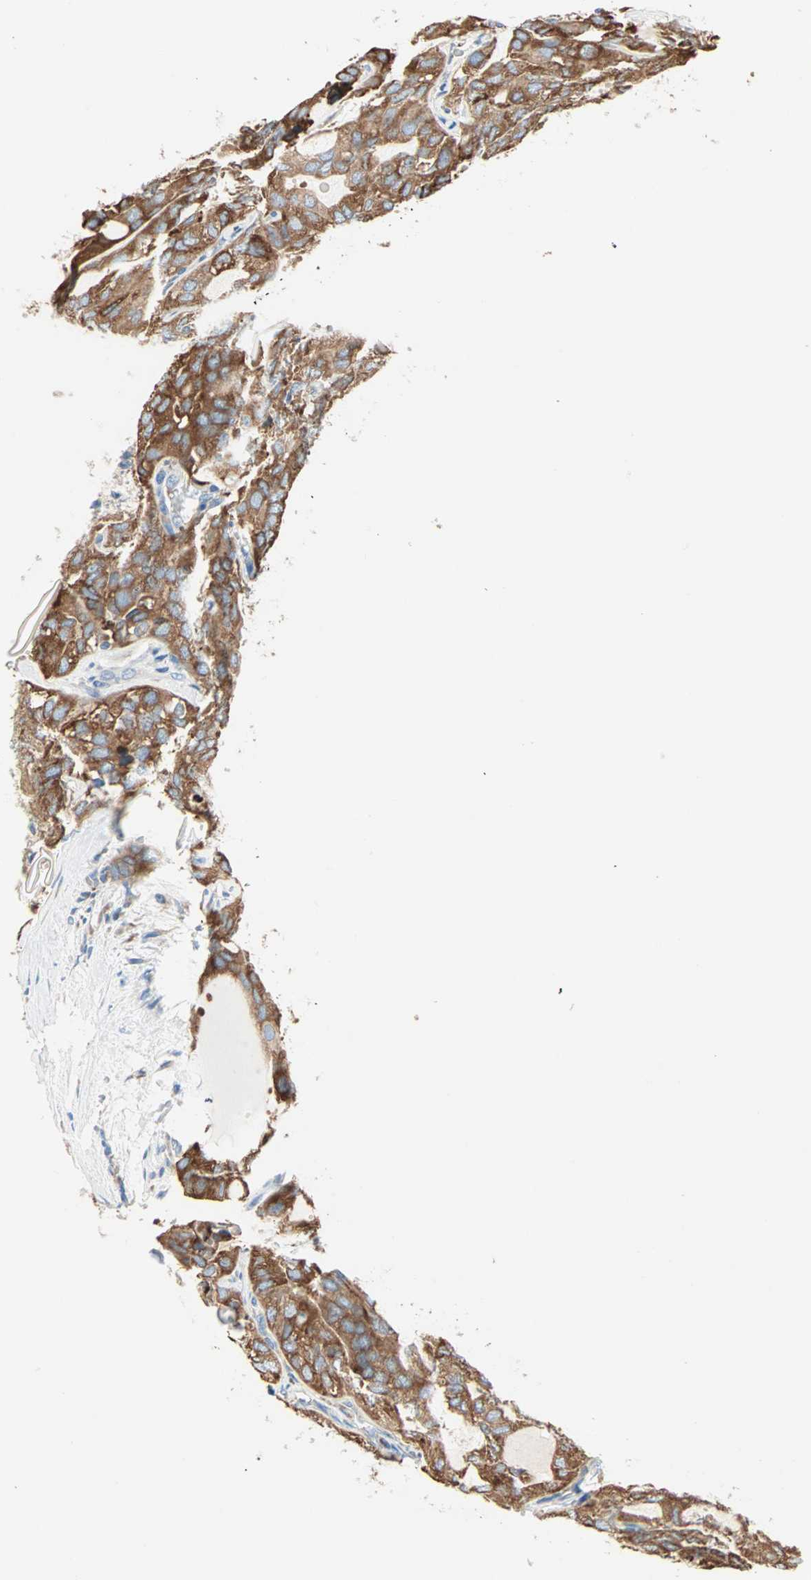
{"staining": {"intensity": "strong", "quantity": ">75%", "location": "cytoplasmic/membranous"}, "tissue": "thyroid cancer", "cell_type": "Tumor cells", "image_type": "cancer", "snomed": [{"axis": "morphology", "description": "Follicular adenoma carcinoma, NOS"}, {"axis": "topography", "description": "Thyroid gland"}], "caption": "Immunohistochemistry (DAB) staining of human thyroid cancer exhibits strong cytoplasmic/membranous protein positivity in approximately >75% of tumor cells.", "gene": "PLCXD1", "patient": {"sex": "male", "age": 75}}